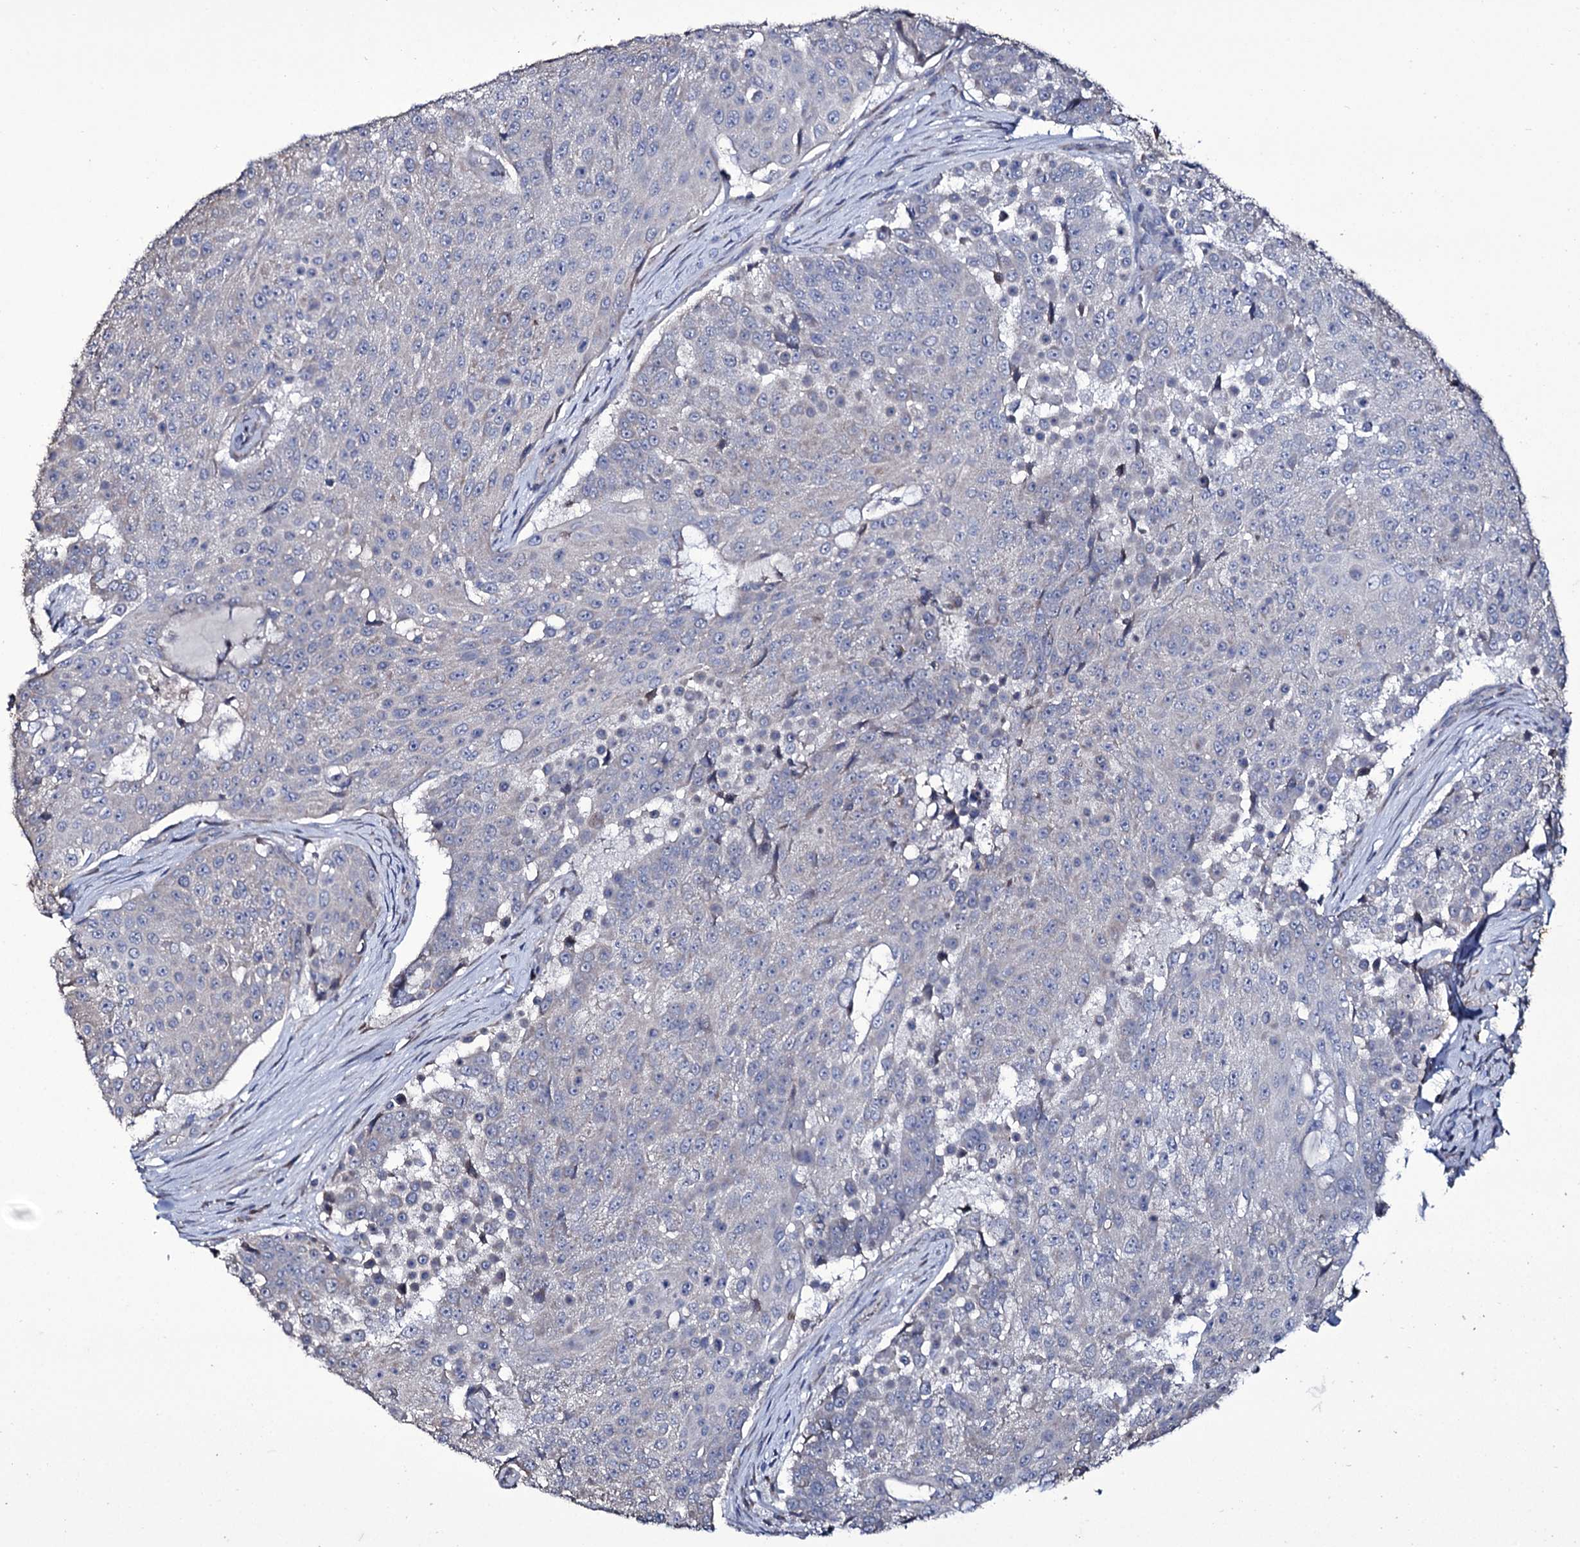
{"staining": {"intensity": "negative", "quantity": "none", "location": "none"}, "tissue": "urothelial cancer", "cell_type": "Tumor cells", "image_type": "cancer", "snomed": [{"axis": "morphology", "description": "Urothelial carcinoma, High grade"}, {"axis": "topography", "description": "Urinary bladder"}], "caption": "Tumor cells show no significant expression in urothelial cancer.", "gene": "TUBGCP5", "patient": {"sex": "female", "age": 63}}